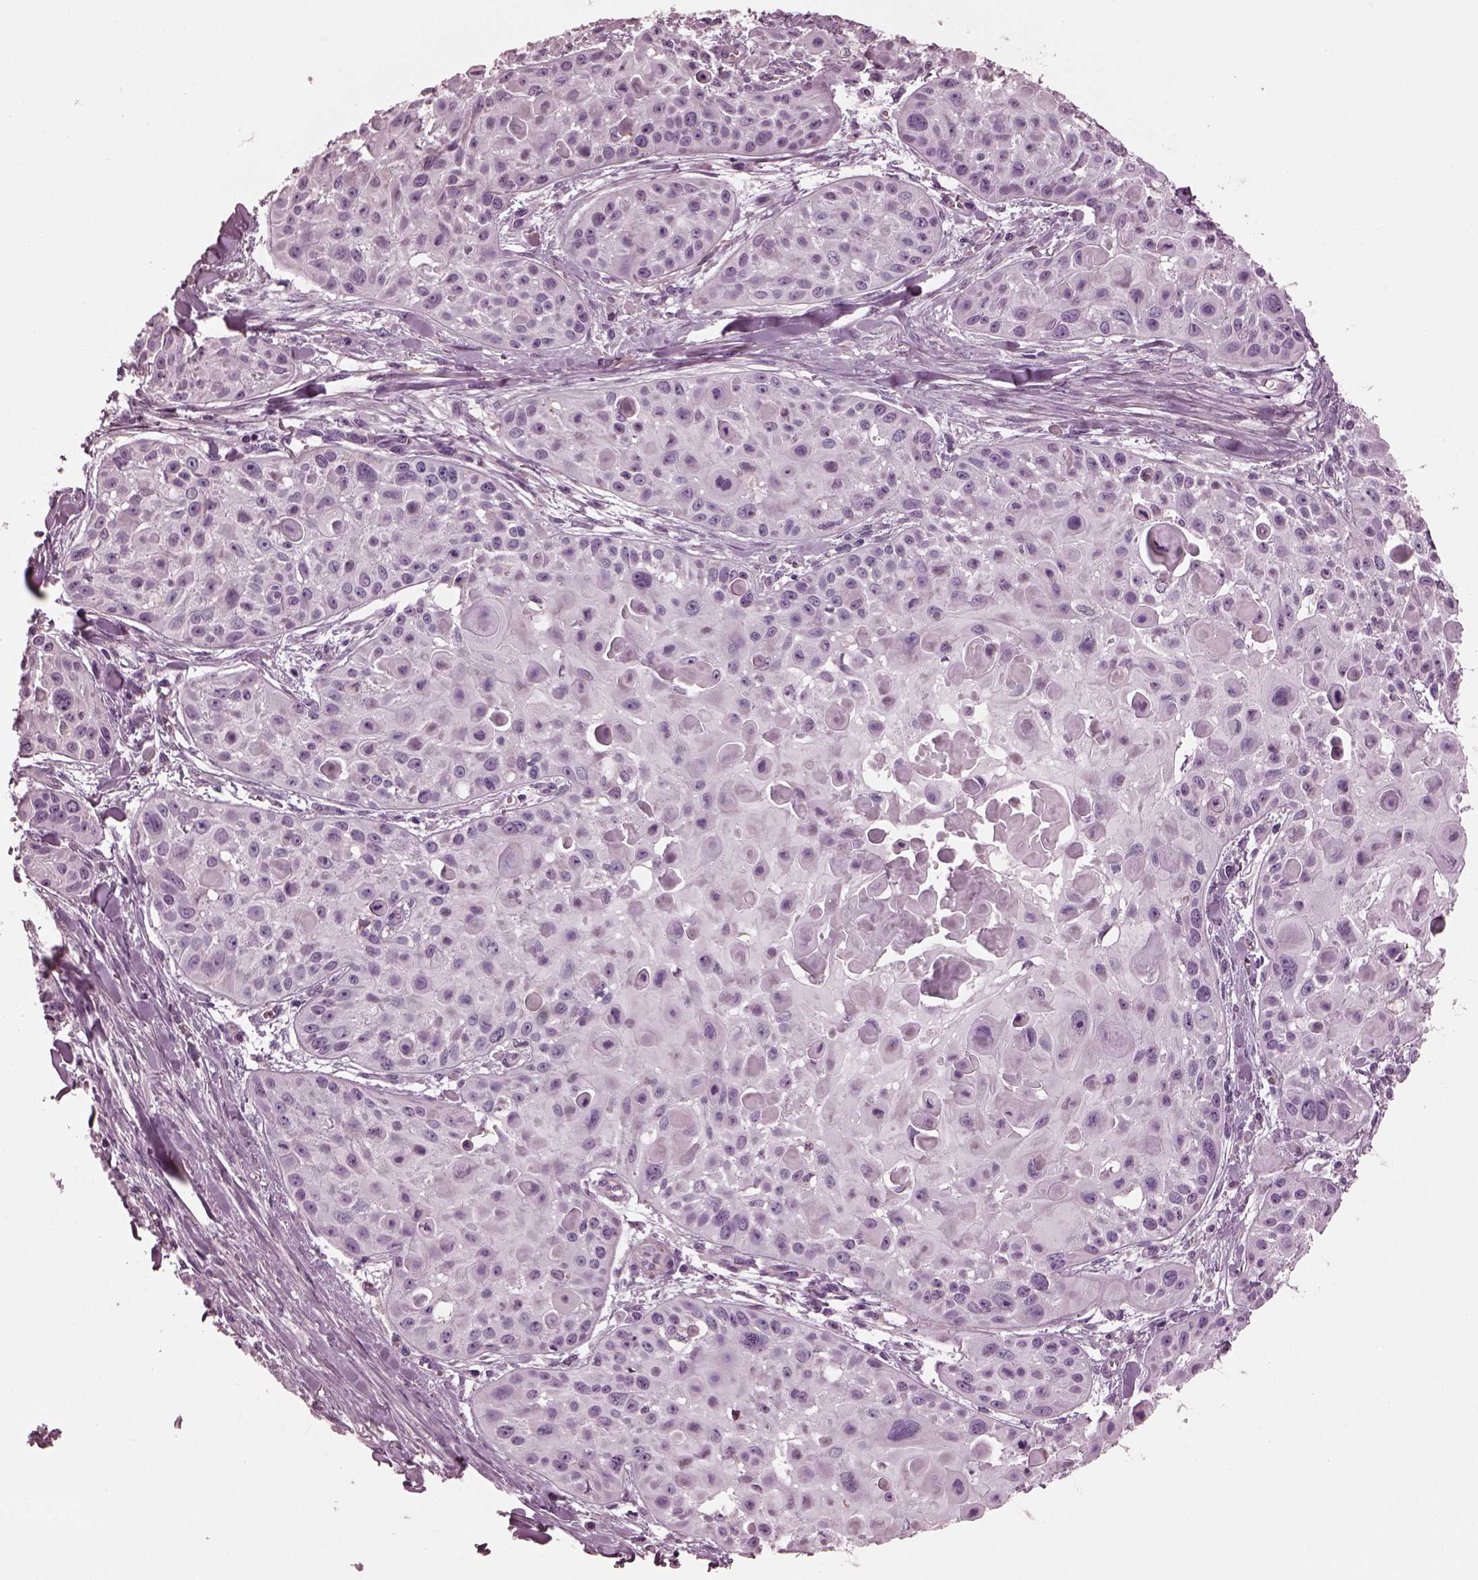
{"staining": {"intensity": "negative", "quantity": "none", "location": "none"}, "tissue": "skin cancer", "cell_type": "Tumor cells", "image_type": "cancer", "snomed": [{"axis": "morphology", "description": "Squamous cell carcinoma, NOS"}, {"axis": "topography", "description": "Skin"}, {"axis": "topography", "description": "Anal"}], "caption": "The image shows no significant expression in tumor cells of skin squamous cell carcinoma.", "gene": "GDF11", "patient": {"sex": "female", "age": 75}}